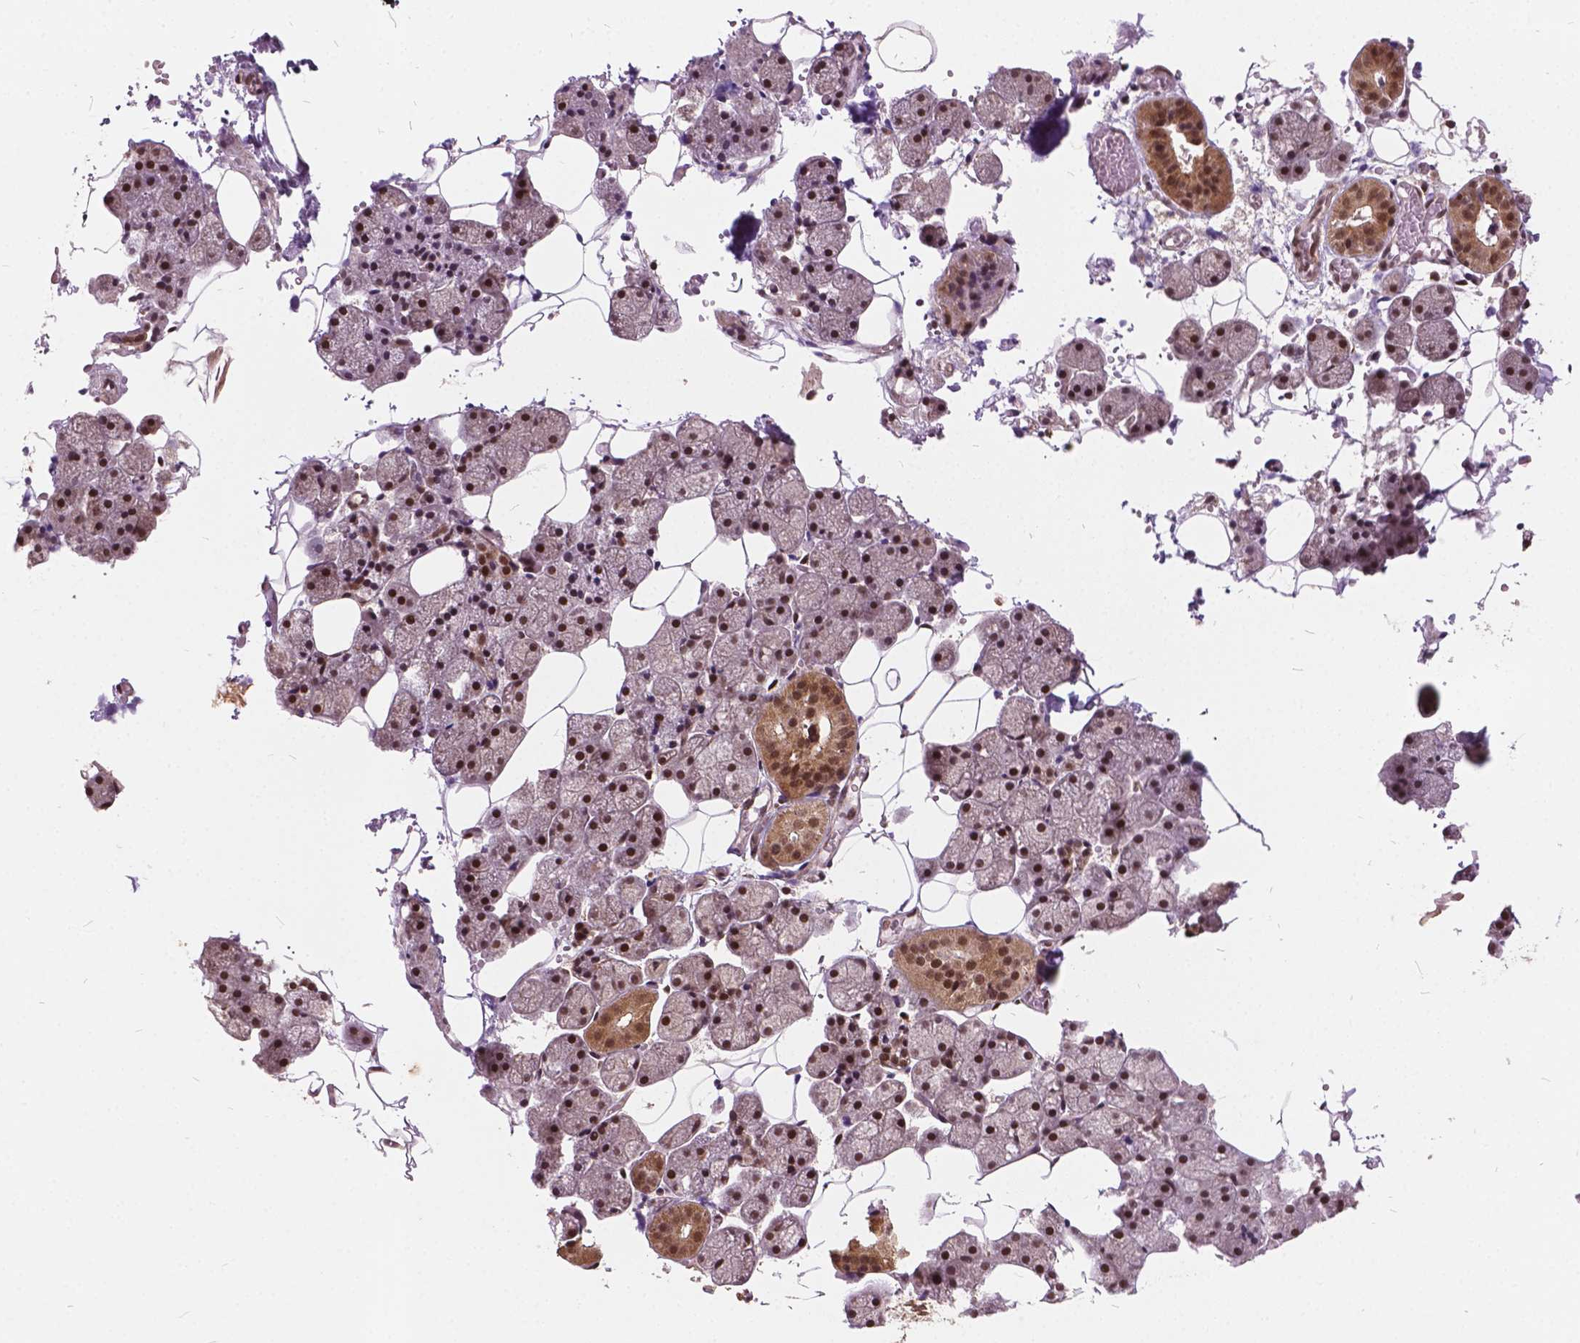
{"staining": {"intensity": "moderate", "quantity": ">75%", "location": "cytoplasmic/membranous,nuclear"}, "tissue": "salivary gland", "cell_type": "Glandular cells", "image_type": "normal", "snomed": [{"axis": "morphology", "description": "Normal tissue, NOS"}, {"axis": "topography", "description": "Salivary gland"}], "caption": "Salivary gland stained with IHC demonstrates moderate cytoplasmic/membranous,nuclear staining in about >75% of glandular cells.", "gene": "GPS2", "patient": {"sex": "male", "age": 38}}